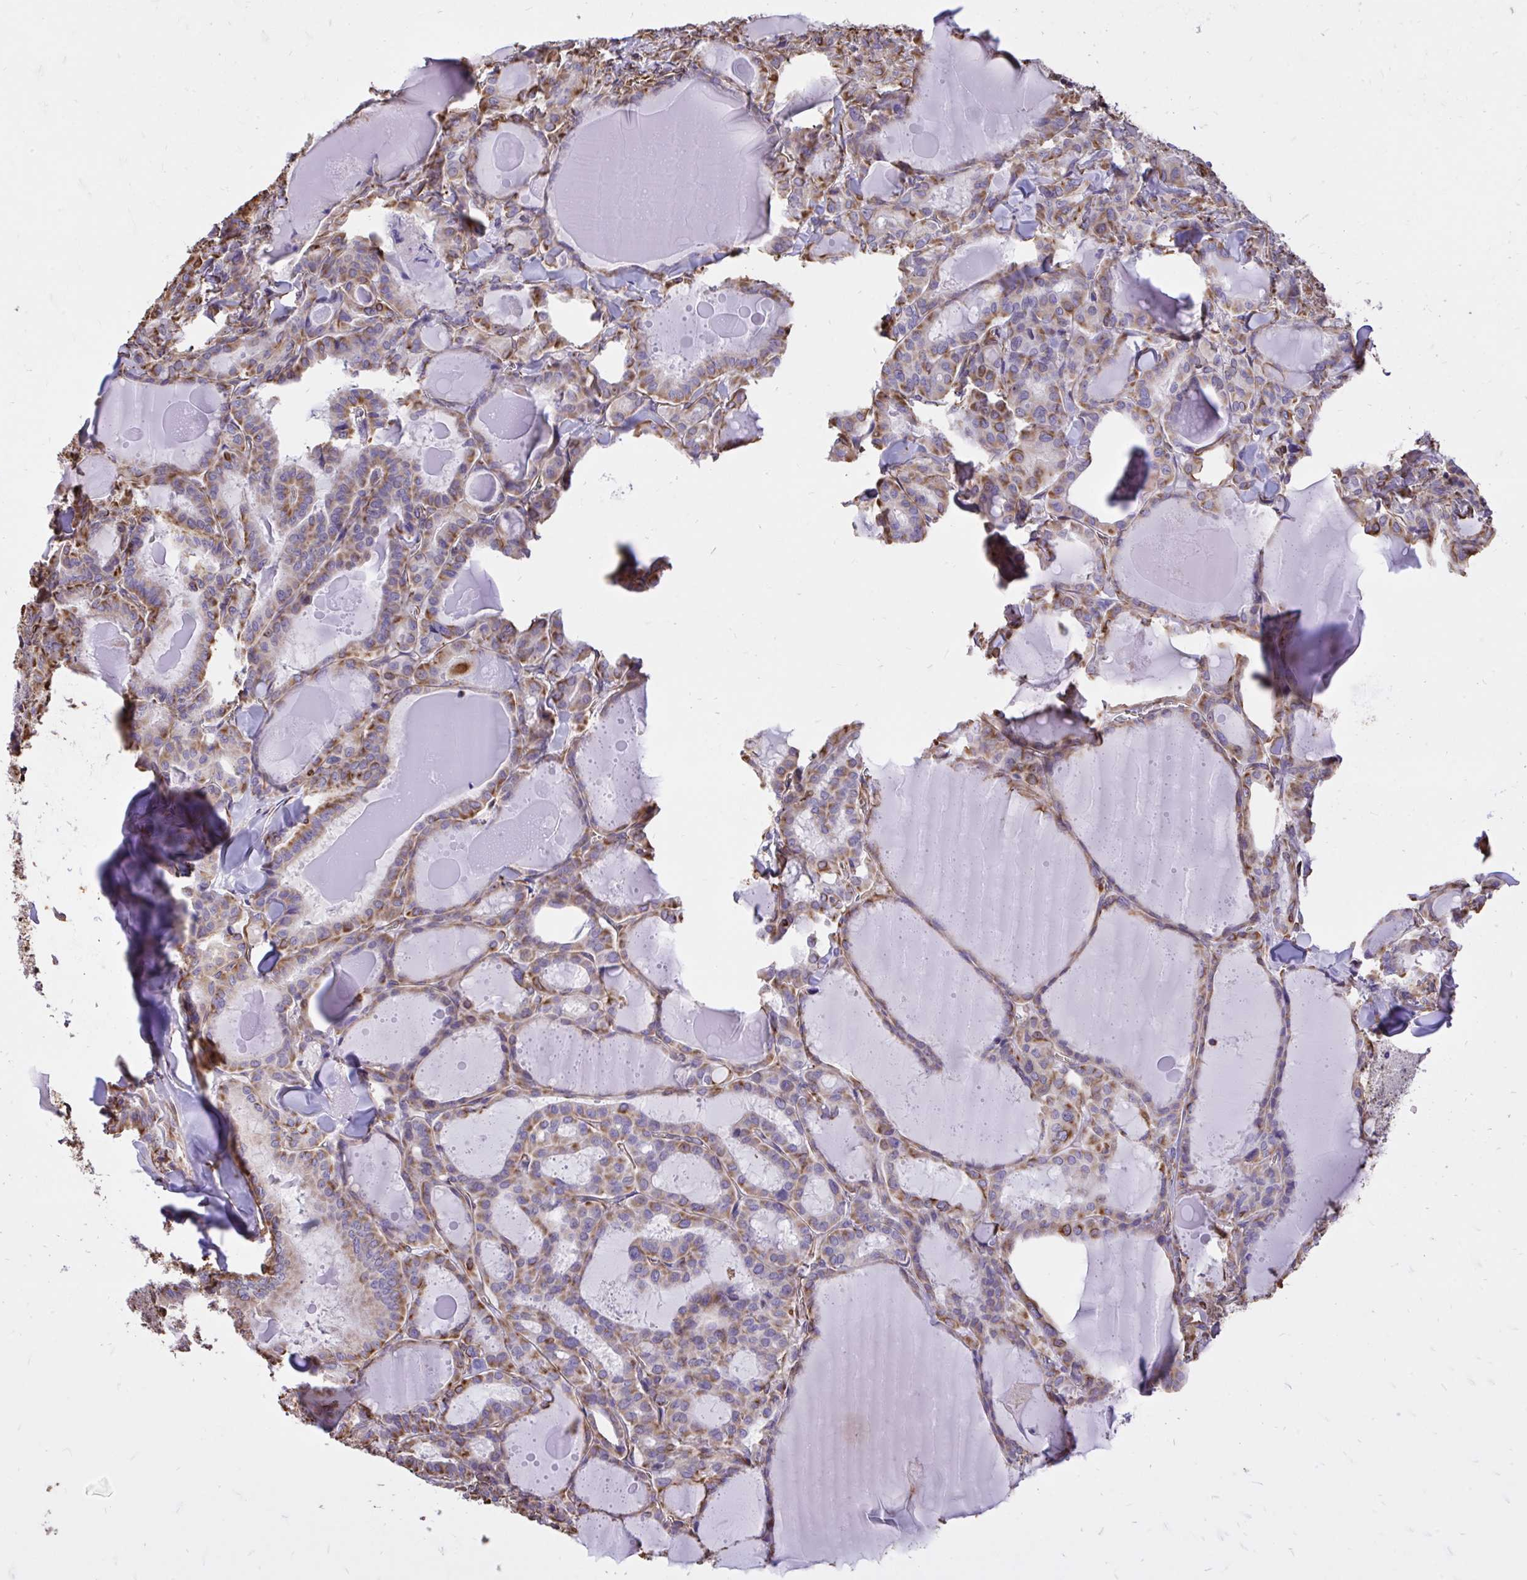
{"staining": {"intensity": "moderate", "quantity": "25%-75%", "location": "cytoplasmic/membranous"}, "tissue": "thyroid cancer", "cell_type": "Tumor cells", "image_type": "cancer", "snomed": [{"axis": "morphology", "description": "Papillary adenocarcinoma, NOS"}, {"axis": "topography", "description": "Thyroid gland"}], "caption": "Tumor cells exhibit medium levels of moderate cytoplasmic/membranous staining in approximately 25%-75% of cells in human thyroid cancer (papillary adenocarcinoma). The staining was performed using DAB, with brown indicating positive protein expression. Nuclei are stained blue with hematoxylin.", "gene": "RNF103", "patient": {"sex": "male", "age": 87}}